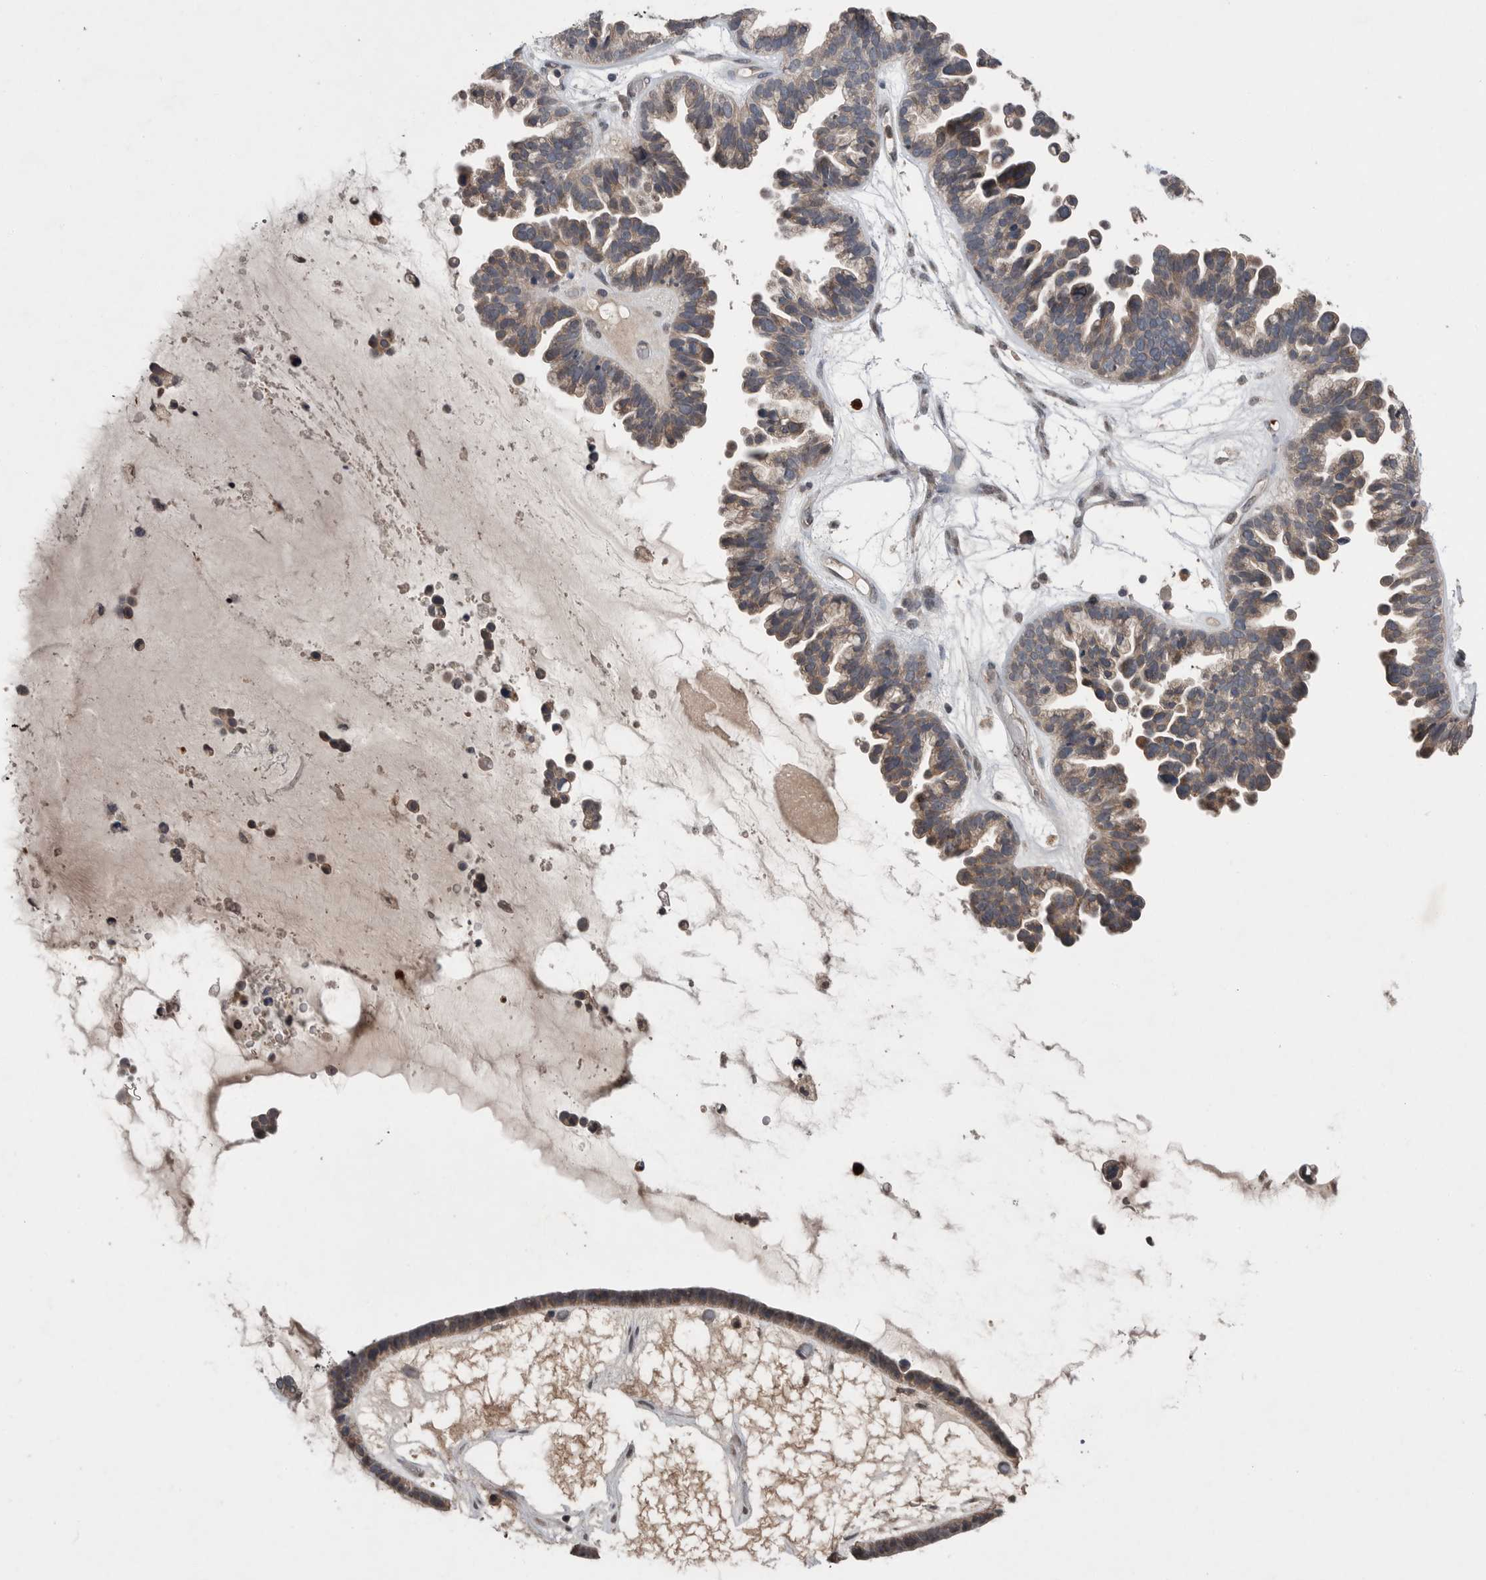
{"staining": {"intensity": "weak", "quantity": ">75%", "location": "cytoplasmic/membranous"}, "tissue": "ovarian cancer", "cell_type": "Tumor cells", "image_type": "cancer", "snomed": [{"axis": "morphology", "description": "Cystadenocarcinoma, serous, NOS"}, {"axis": "topography", "description": "Ovary"}], "caption": "This is a photomicrograph of immunohistochemistry staining of ovarian serous cystadenocarcinoma, which shows weak expression in the cytoplasmic/membranous of tumor cells.", "gene": "SCP2", "patient": {"sex": "female", "age": 56}}